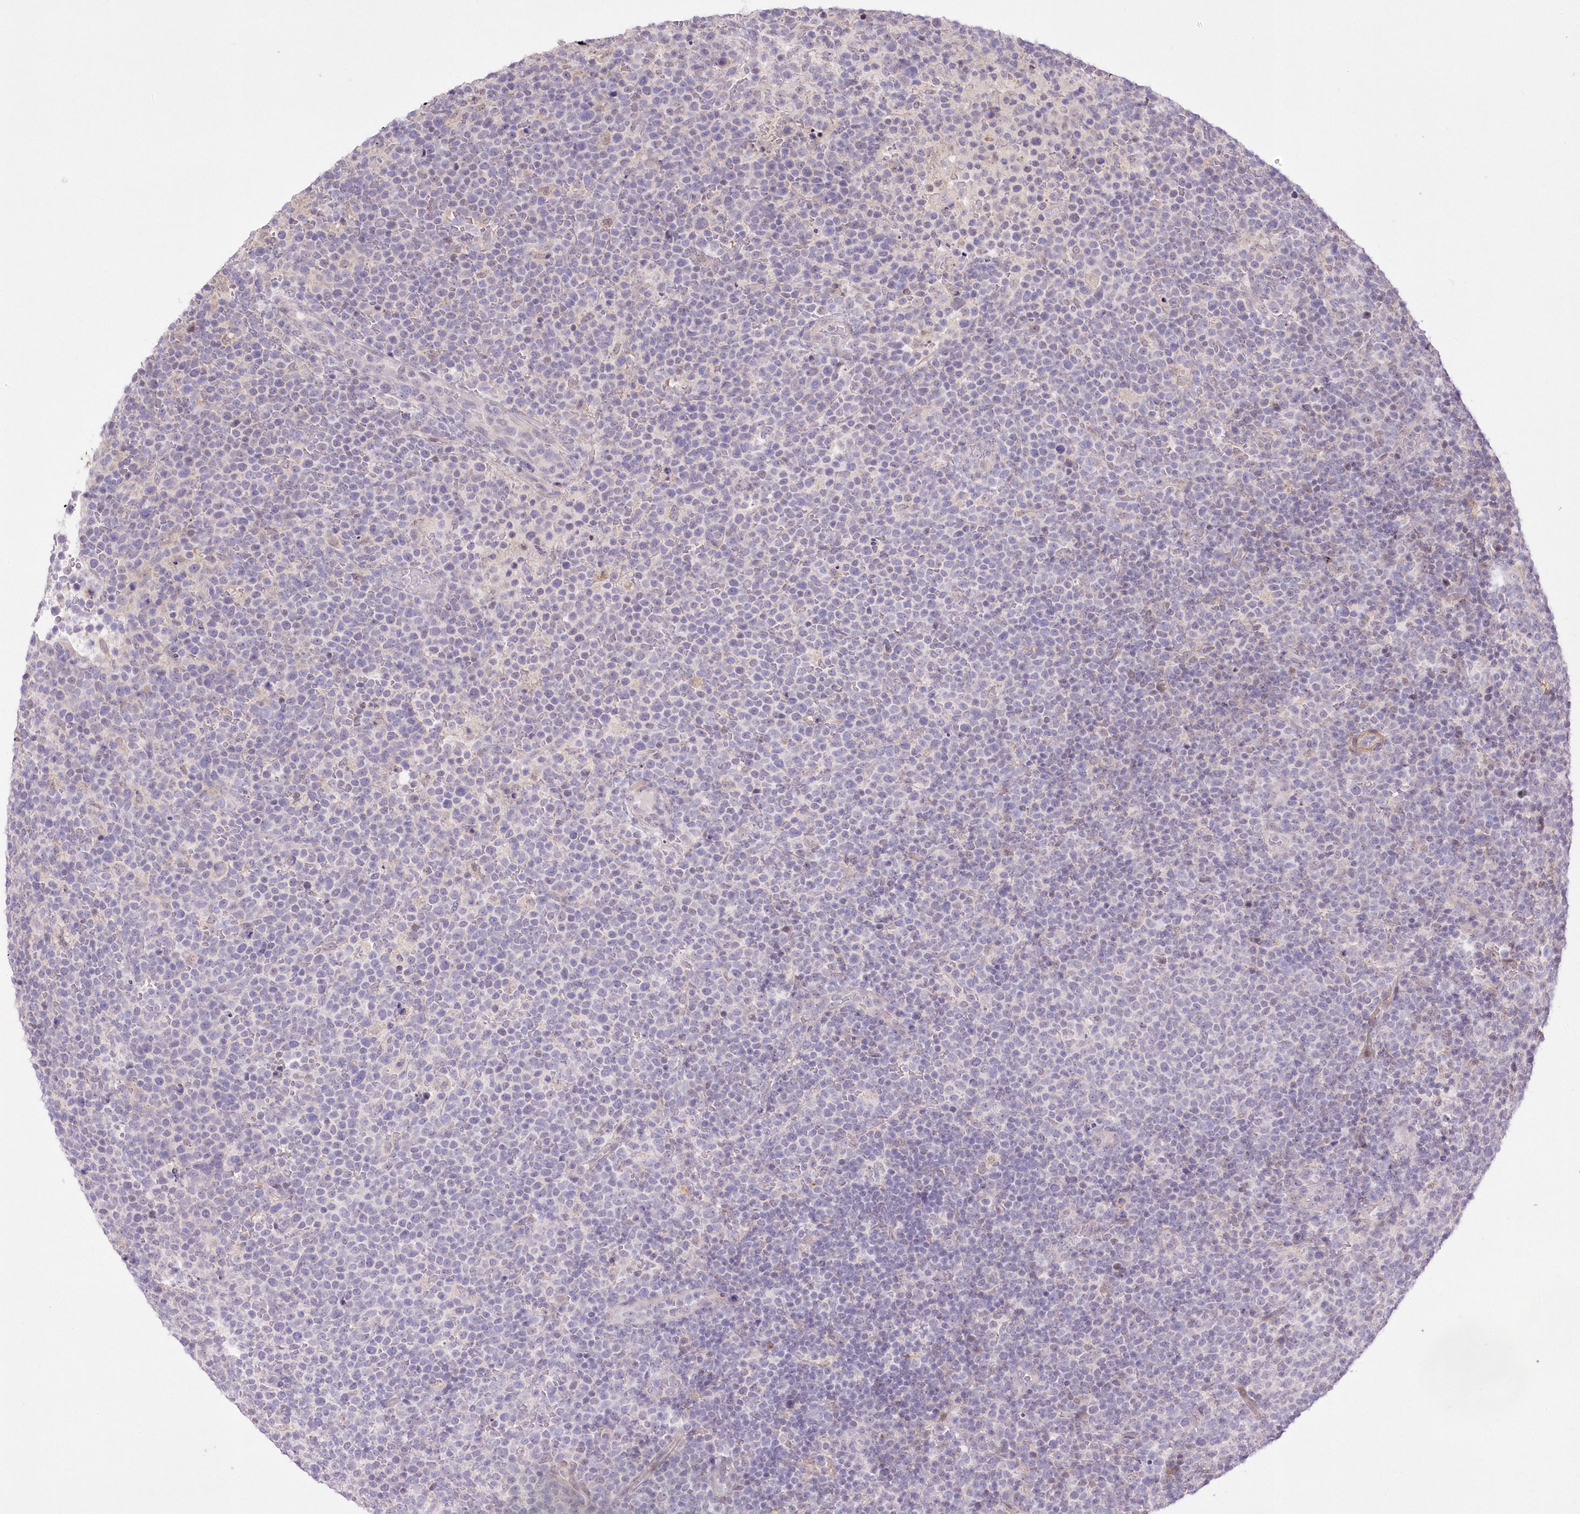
{"staining": {"intensity": "negative", "quantity": "none", "location": "none"}, "tissue": "lymphoma", "cell_type": "Tumor cells", "image_type": "cancer", "snomed": [{"axis": "morphology", "description": "Malignant lymphoma, non-Hodgkin's type, High grade"}, {"axis": "topography", "description": "Lymph node"}], "caption": "A high-resolution histopathology image shows immunohistochemistry staining of lymphoma, which reveals no significant expression in tumor cells. (DAB immunohistochemistry, high magnification).", "gene": "FAM241B", "patient": {"sex": "male", "age": 61}}